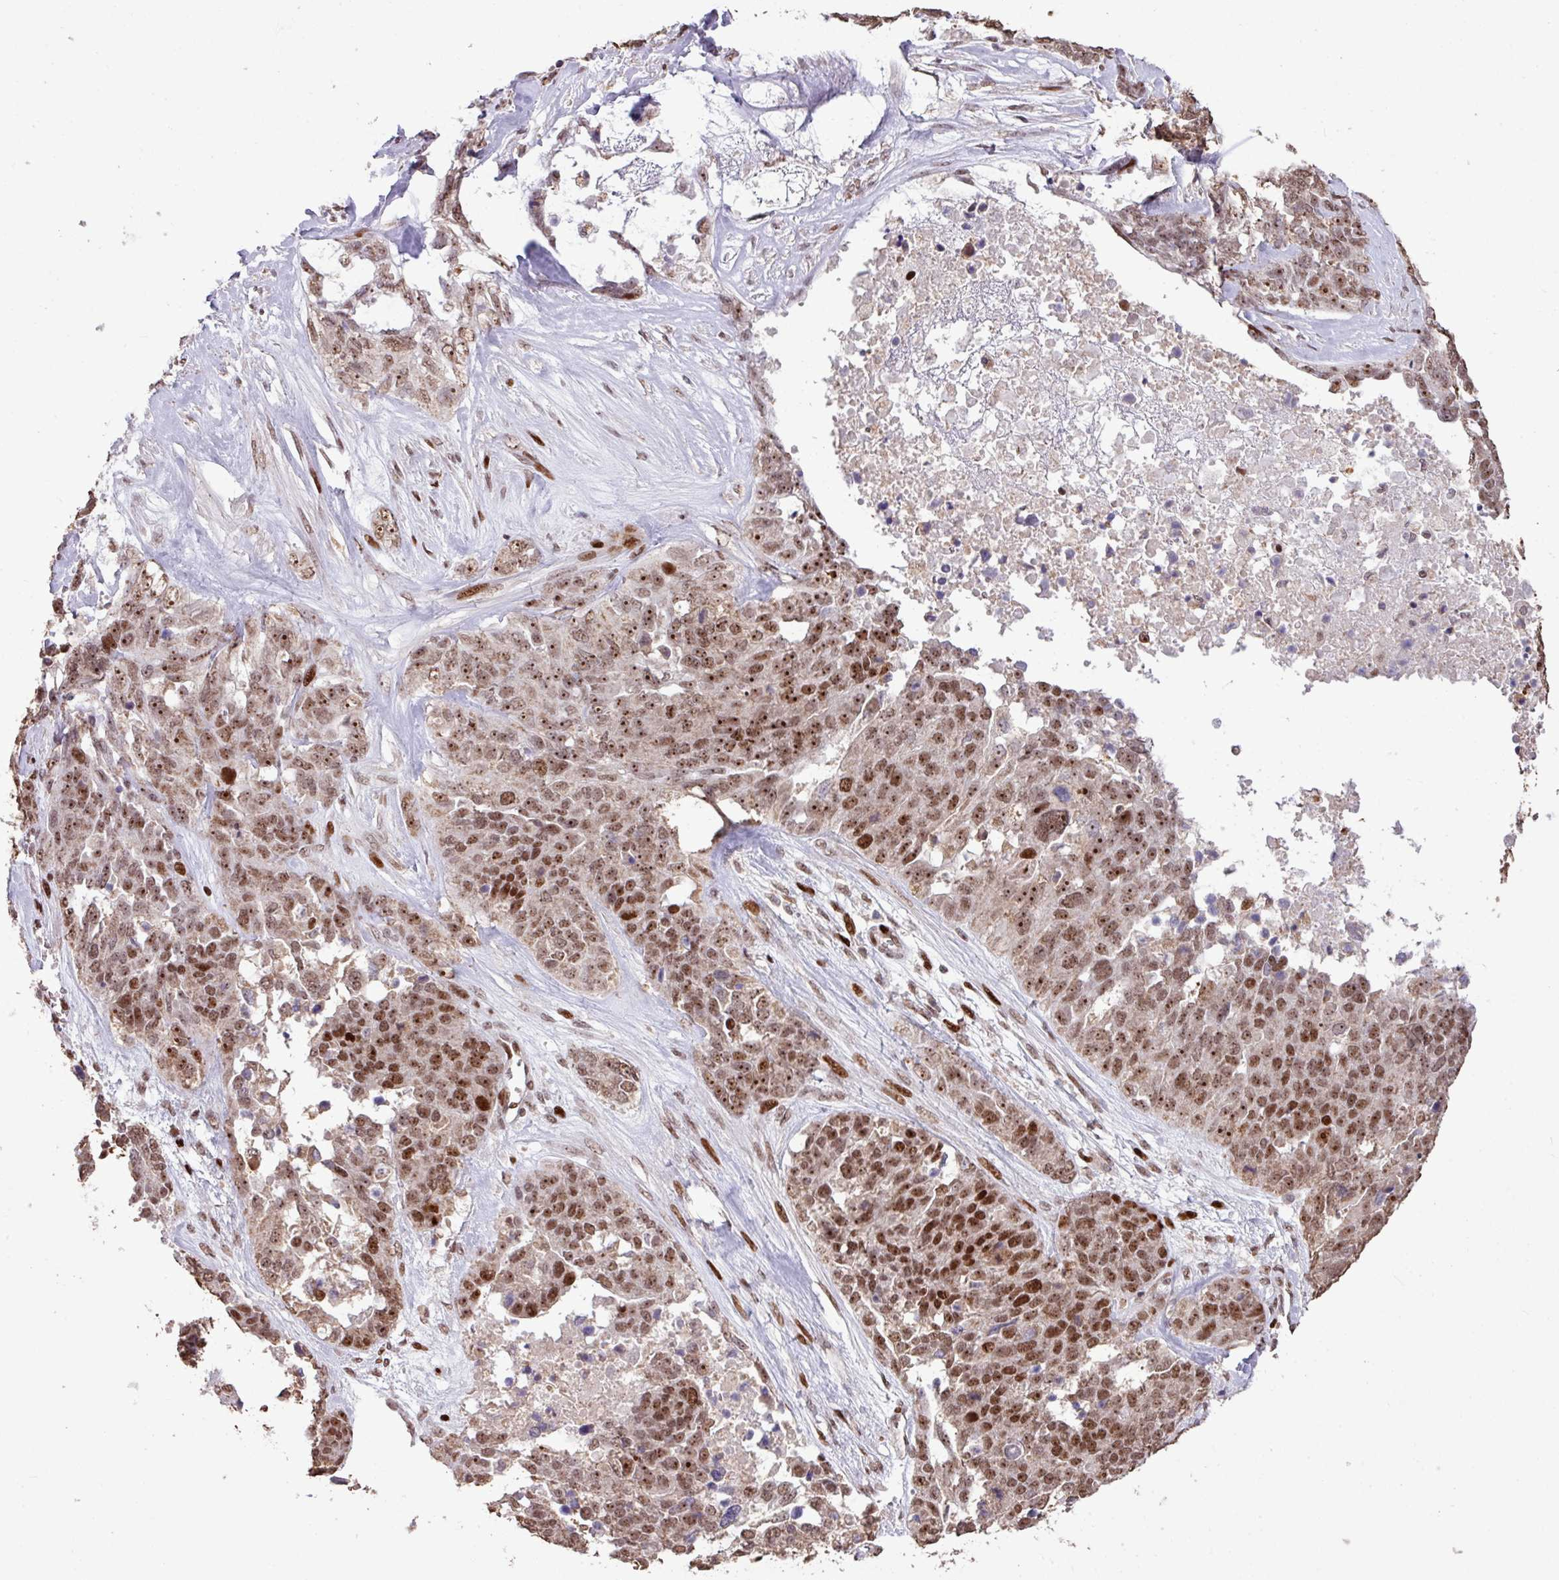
{"staining": {"intensity": "strong", "quantity": "25%-75%", "location": "nuclear"}, "tissue": "ovarian cancer", "cell_type": "Tumor cells", "image_type": "cancer", "snomed": [{"axis": "morphology", "description": "Cystadenocarcinoma, serous, NOS"}, {"axis": "topography", "description": "Ovary"}], "caption": "Protein analysis of ovarian cancer (serous cystadenocarcinoma) tissue displays strong nuclear expression in approximately 25%-75% of tumor cells.", "gene": "ZNF709", "patient": {"sex": "female", "age": 44}}